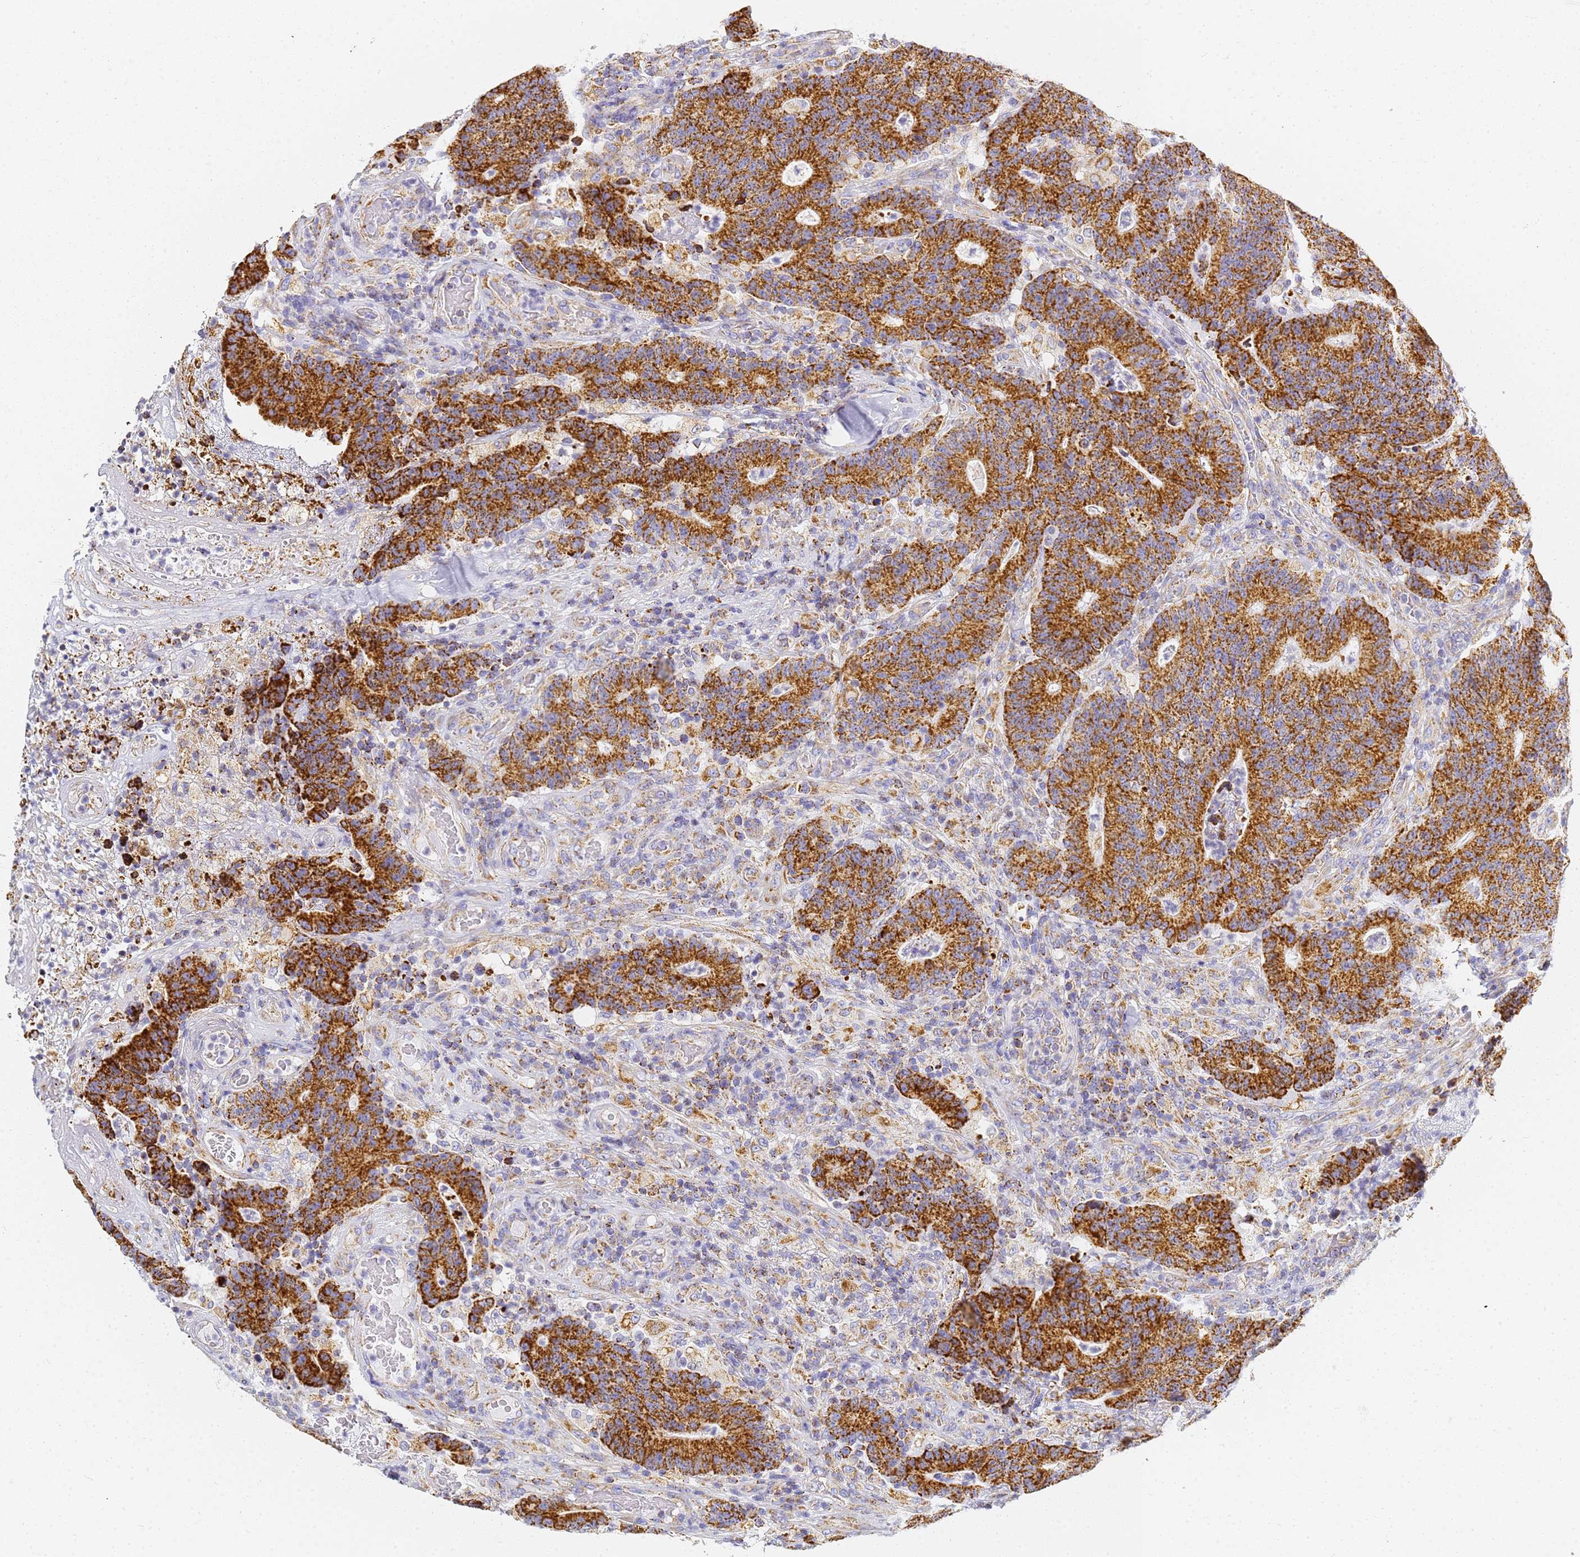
{"staining": {"intensity": "strong", "quantity": ">75%", "location": "cytoplasmic/membranous"}, "tissue": "colorectal cancer", "cell_type": "Tumor cells", "image_type": "cancer", "snomed": [{"axis": "morphology", "description": "Normal tissue, NOS"}, {"axis": "morphology", "description": "Adenocarcinoma, NOS"}, {"axis": "topography", "description": "Colon"}], "caption": "Tumor cells reveal strong cytoplasmic/membranous staining in about >75% of cells in colorectal cancer. (IHC, brightfield microscopy, high magnification).", "gene": "CNIH4", "patient": {"sex": "female", "age": 75}}